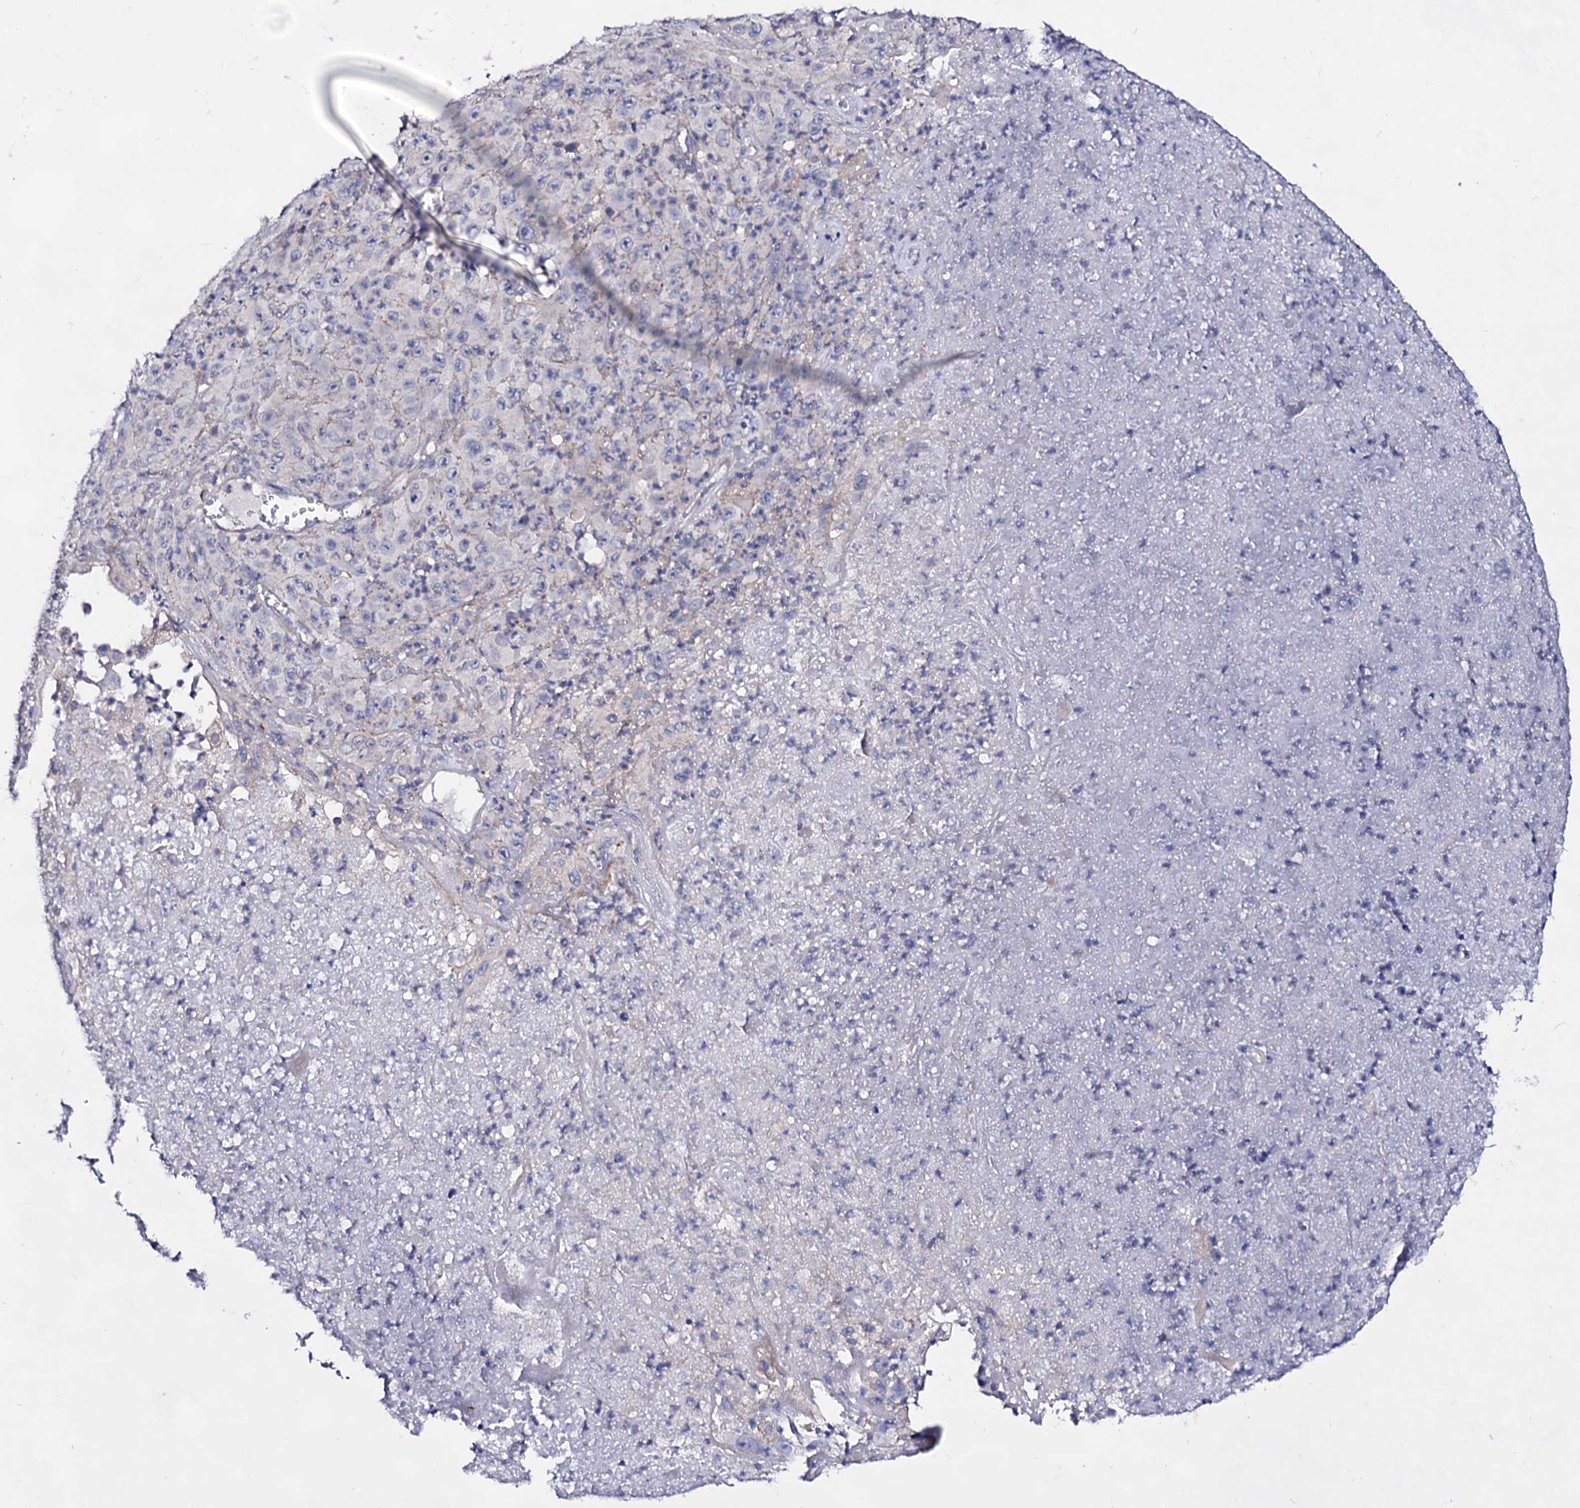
{"staining": {"intensity": "weak", "quantity": "<25%", "location": "cytoplasmic/membranous"}, "tissue": "melanoma", "cell_type": "Tumor cells", "image_type": "cancer", "snomed": [{"axis": "morphology", "description": "Malignant melanoma, Metastatic site"}, {"axis": "topography", "description": "Brain"}], "caption": "Tumor cells show no significant expression in malignant melanoma (metastatic site).", "gene": "PLIN1", "patient": {"sex": "female", "age": 53}}